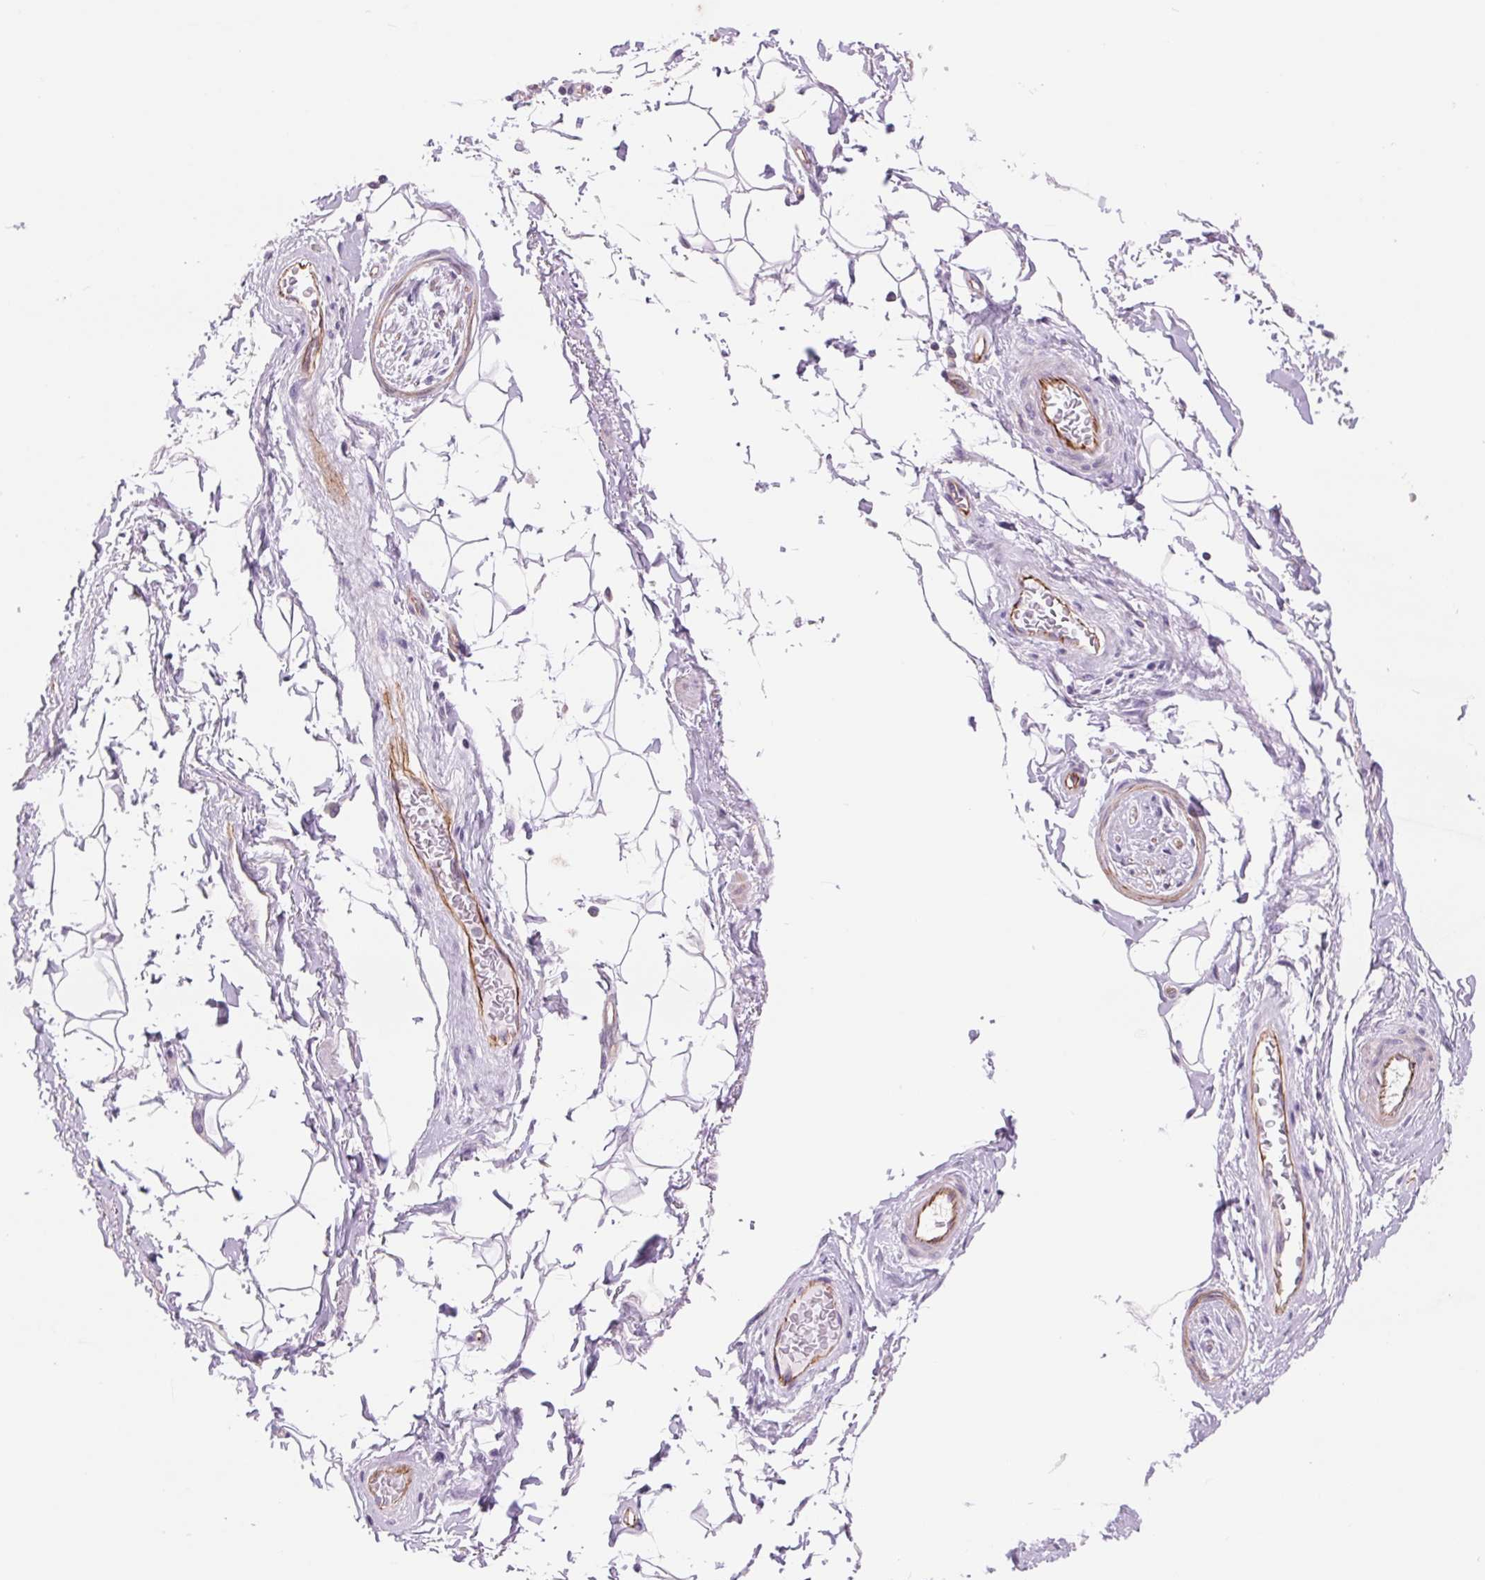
{"staining": {"intensity": "negative", "quantity": "none", "location": "none"}, "tissue": "adipose tissue", "cell_type": "Adipocytes", "image_type": "normal", "snomed": [{"axis": "morphology", "description": "Normal tissue, NOS"}, {"axis": "topography", "description": "Anal"}, {"axis": "topography", "description": "Peripheral nerve tissue"}], "caption": "Adipose tissue stained for a protein using immunohistochemistry (IHC) exhibits no staining adipocytes.", "gene": "DIXDC1", "patient": {"sex": "male", "age": 51}}